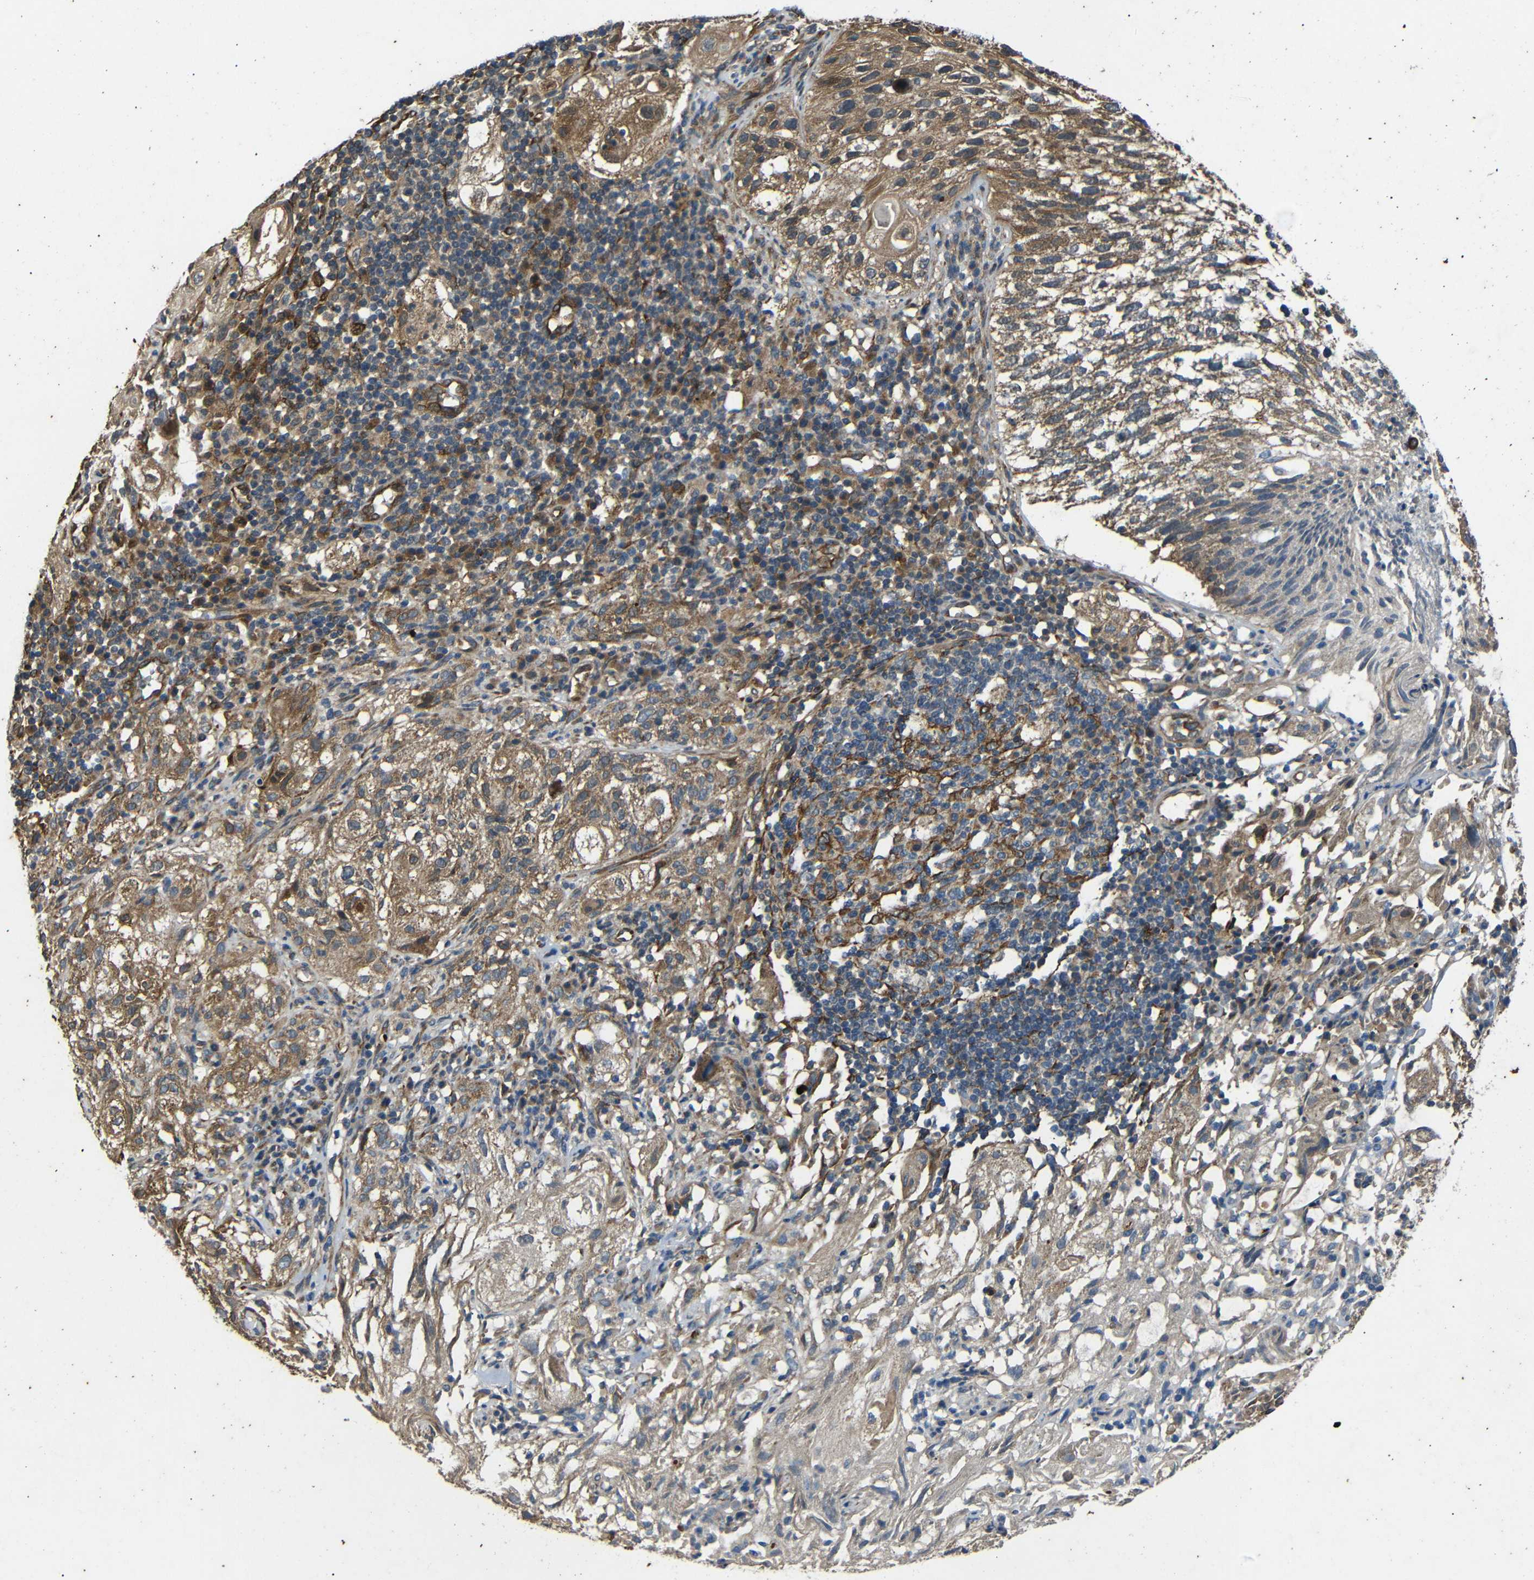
{"staining": {"intensity": "moderate", "quantity": ">75%", "location": "cytoplasmic/membranous"}, "tissue": "lung cancer", "cell_type": "Tumor cells", "image_type": "cancer", "snomed": [{"axis": "morphology", "description": "Inflammation, NOS"}, {"axis": "morphology", "description": "Squamous cell carcinoma, NOS"}, {"axis": "topography", "description": "Lymph node"}, {"axis": "topography", "description": "Soft tissue"}, {"axis": "topography", "description": "Lung"}], "caption": "Protein analysis of lung cancer tissue reveals moderate cytoplasmic/membranous staining in about >75% of tumor cells.", "gene": "TRPC1", "patient": {"sex": "male", "age": 66}}